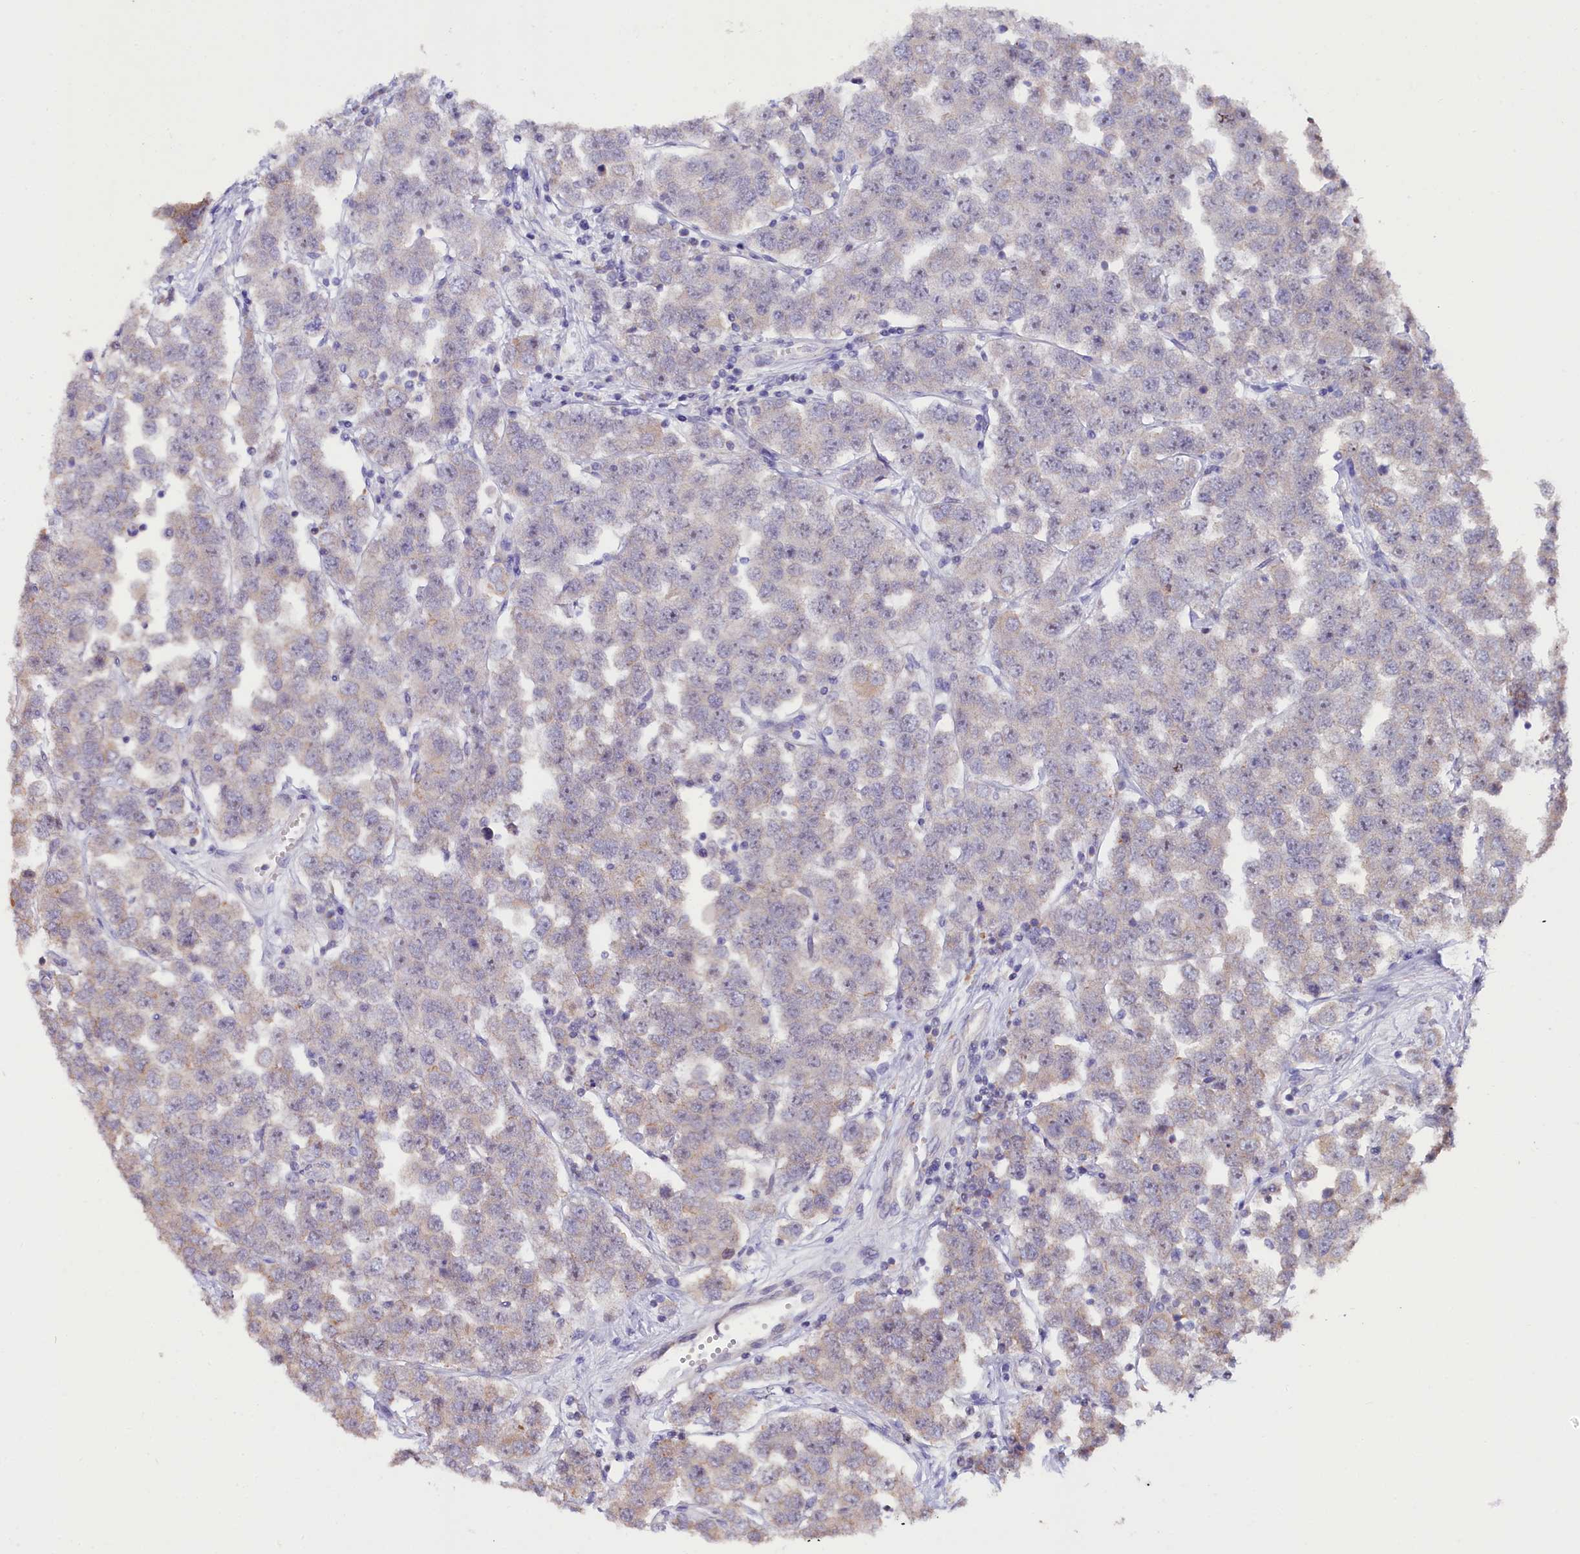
{"staining": {"intensity": "weak", "quantity": "<25%", "location": "cytoplasmic/membranous"}, "tissue": "testis cancer", "cell_type": "Tumor cells", "image_type": "cancer", "snomed": [{"axis": "morphology", "description": "Seminoma, NOS"}, {"axis": "topography", "description": "Testis"}], "caption": "Seminoma (testis) stained for a protein using IHC exhibits no staining tumor cells.", "gene": "RPUSD3", "patient": {"sex": "male", "age": 28}}